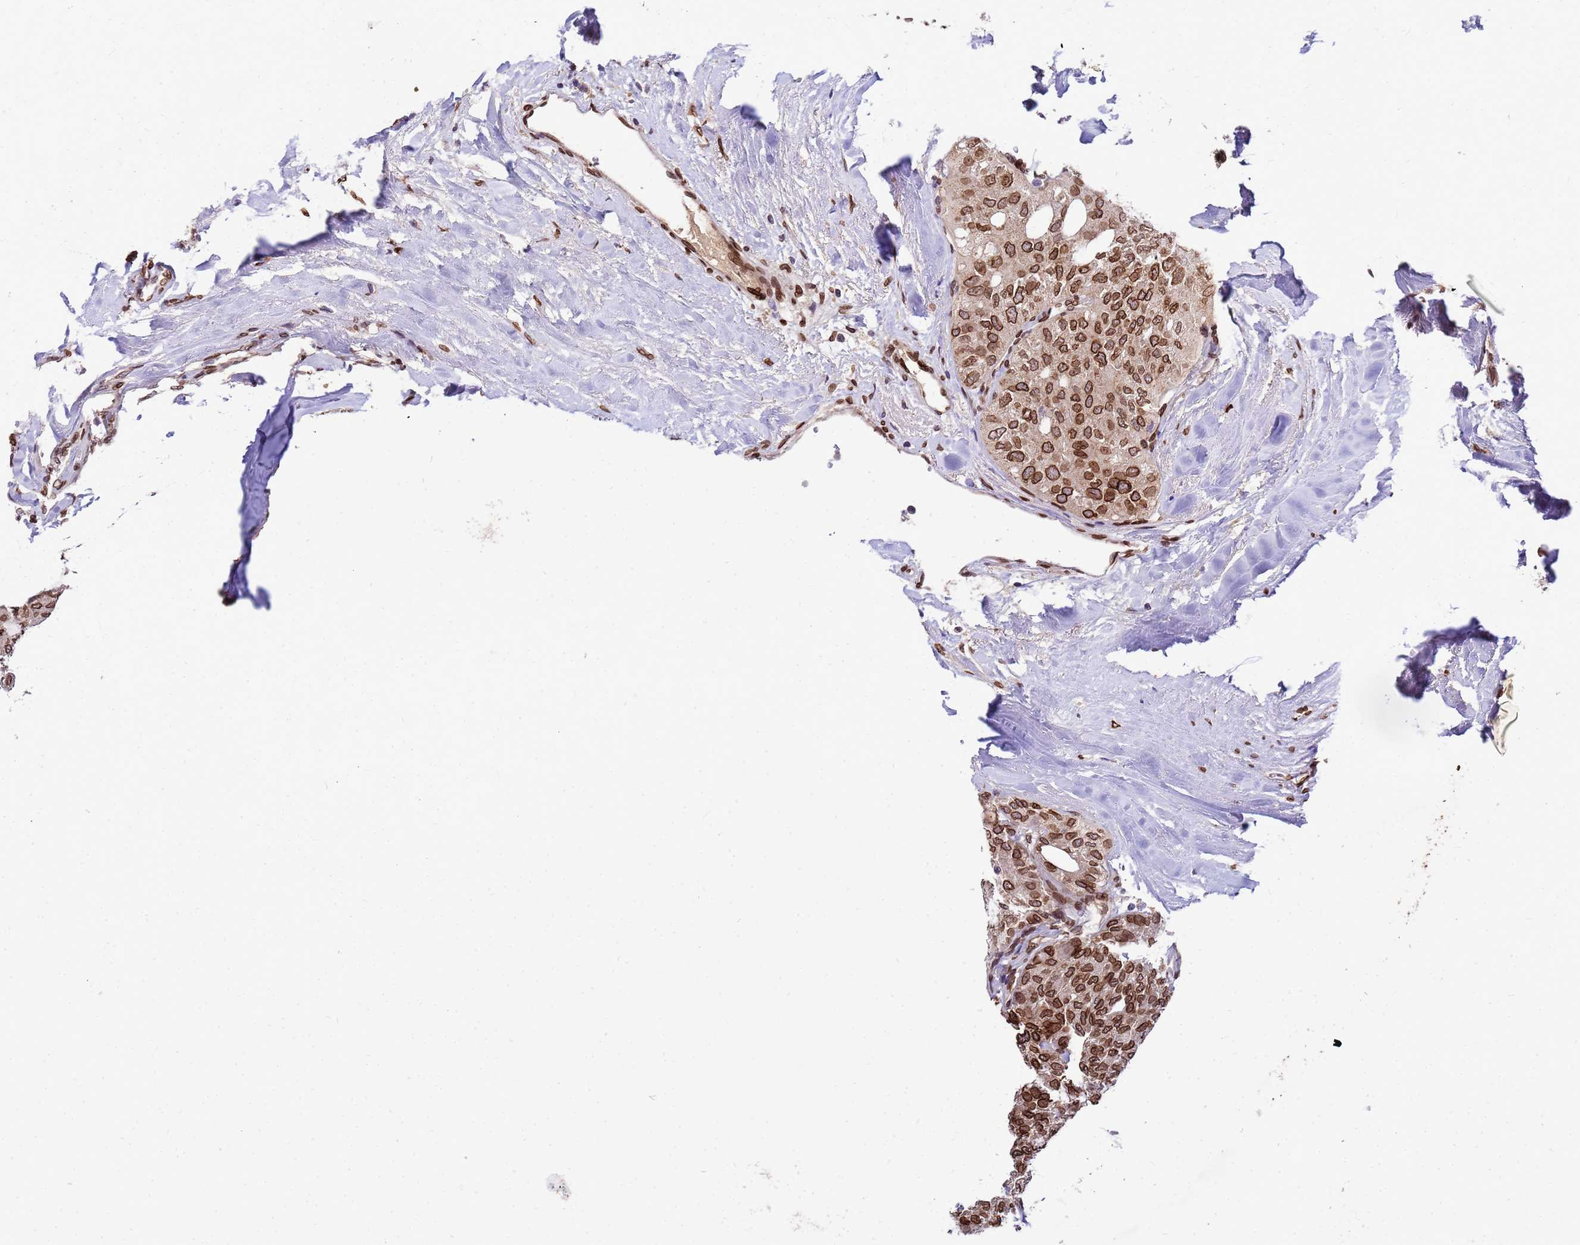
{"staining": {"intensity": "strong", "quantity": ">75%", "location": "cytoplasmic/membranous,nuclear"}, "tissue": "thyroid cancer", "cell_type": "Tumor cells", "image_type": "cancer", "snomed": [{"axis": "morphology", "description": "Follicular adenoma carcinoma, NOS"}, {"axis": "topography", "description": "Thyroid gland"}], "caption": "Thyroid cancer (follicular adenoma carcinoma) stained with a protein marker exhibits strong staining in tumor cells.", "gene": "GPR135", "patient": {"sex": "male", "age": 75}}